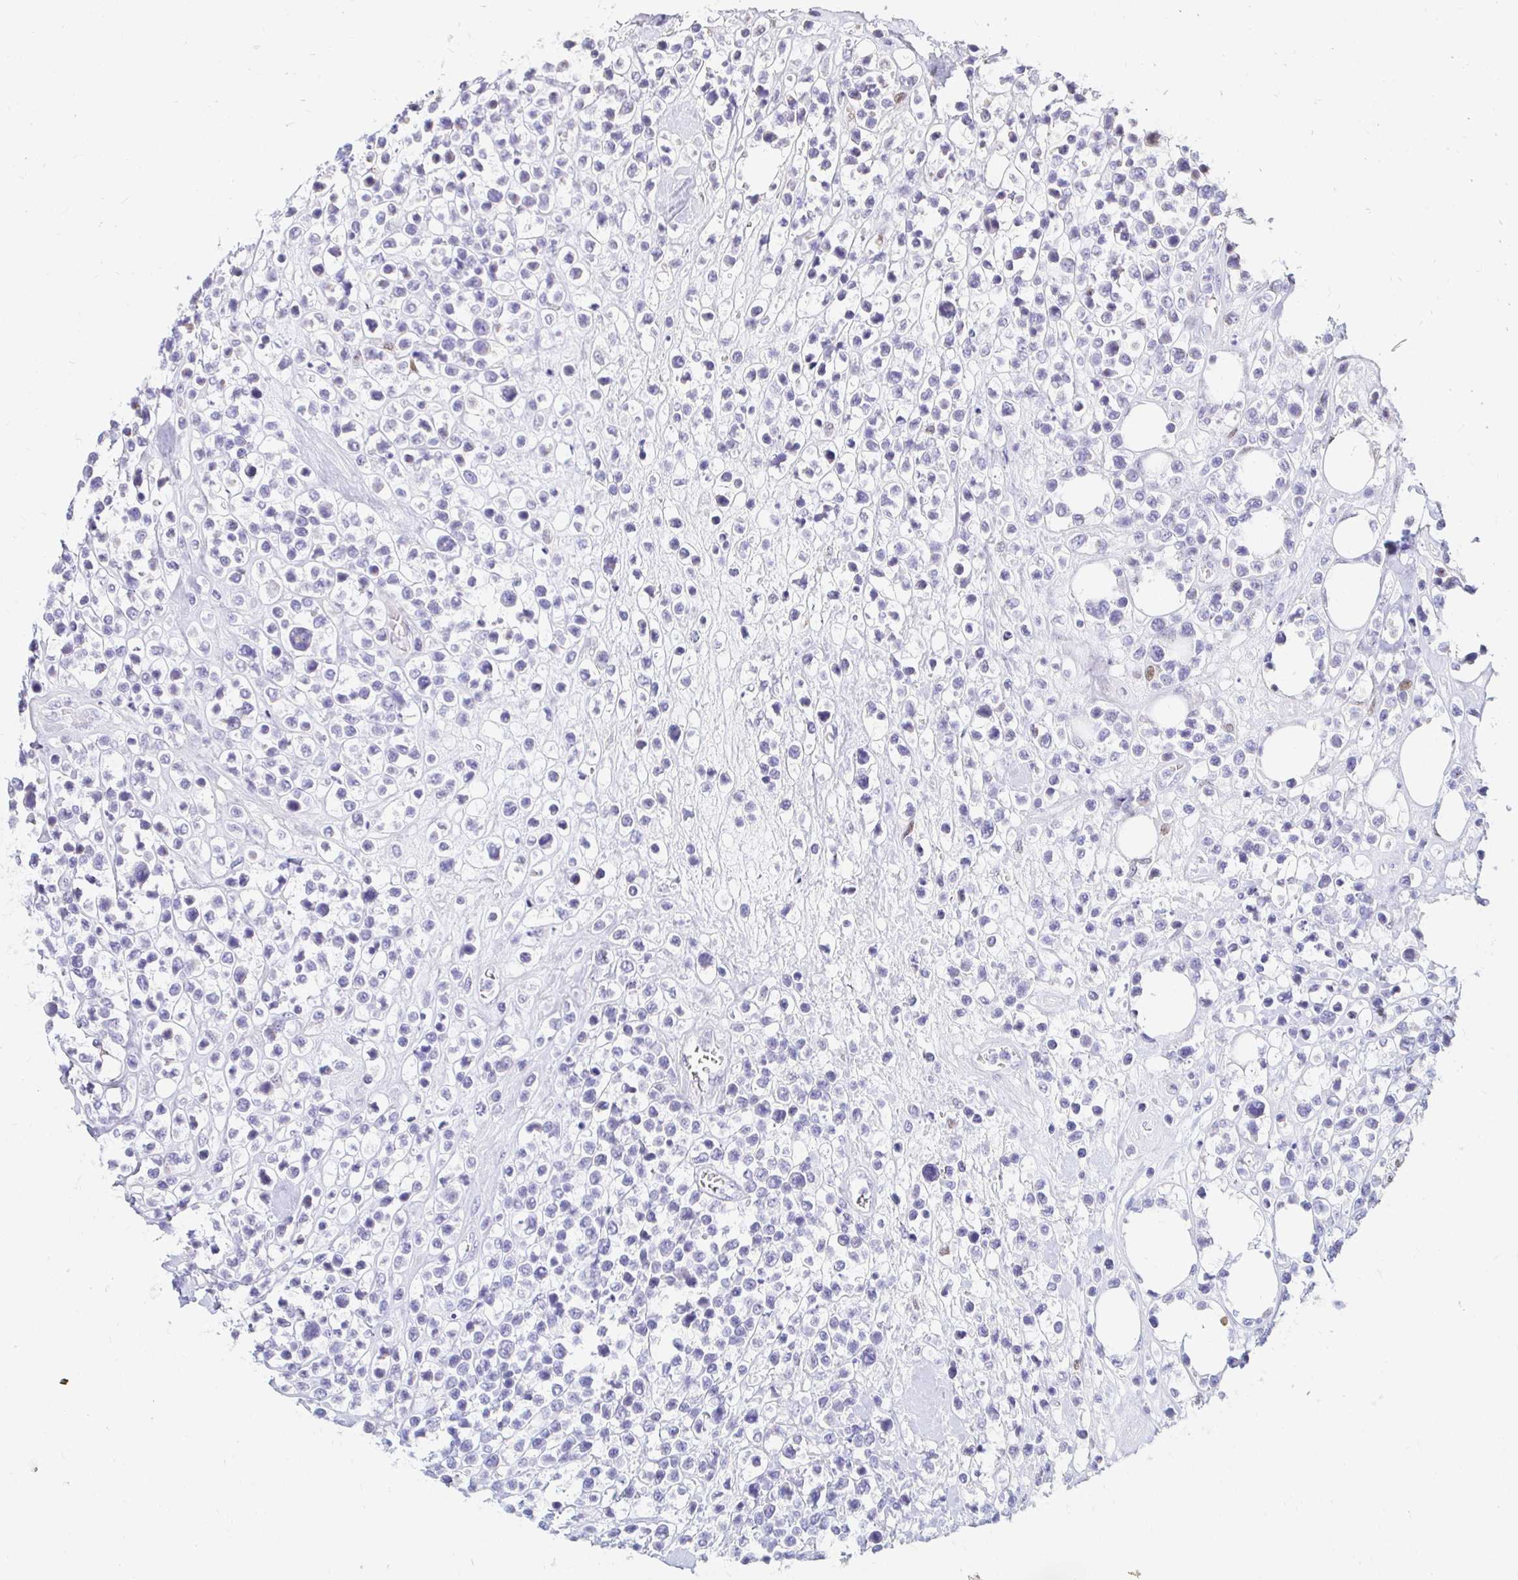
{"staining": {"intensity": "negative", "quantity": "none", "location": "none"}, "tissue": "lymphoma", "cell_type": "Tumor cells", "image_type": "cancer", "snomed": [{"axis": "morphology", "description": "Malignant lymphoma, non-Hodgkin's type, Low grade"}, {"axis": "topography", "description": "Lymph node"}], "caption": "Protein analysis of malignant lymphoma, non-Hodgkin's type (low-grade) shows no significant positivity in tumor cells.", "gene": "CAPSL", "patient": {"sex": "male", "age": 60}}